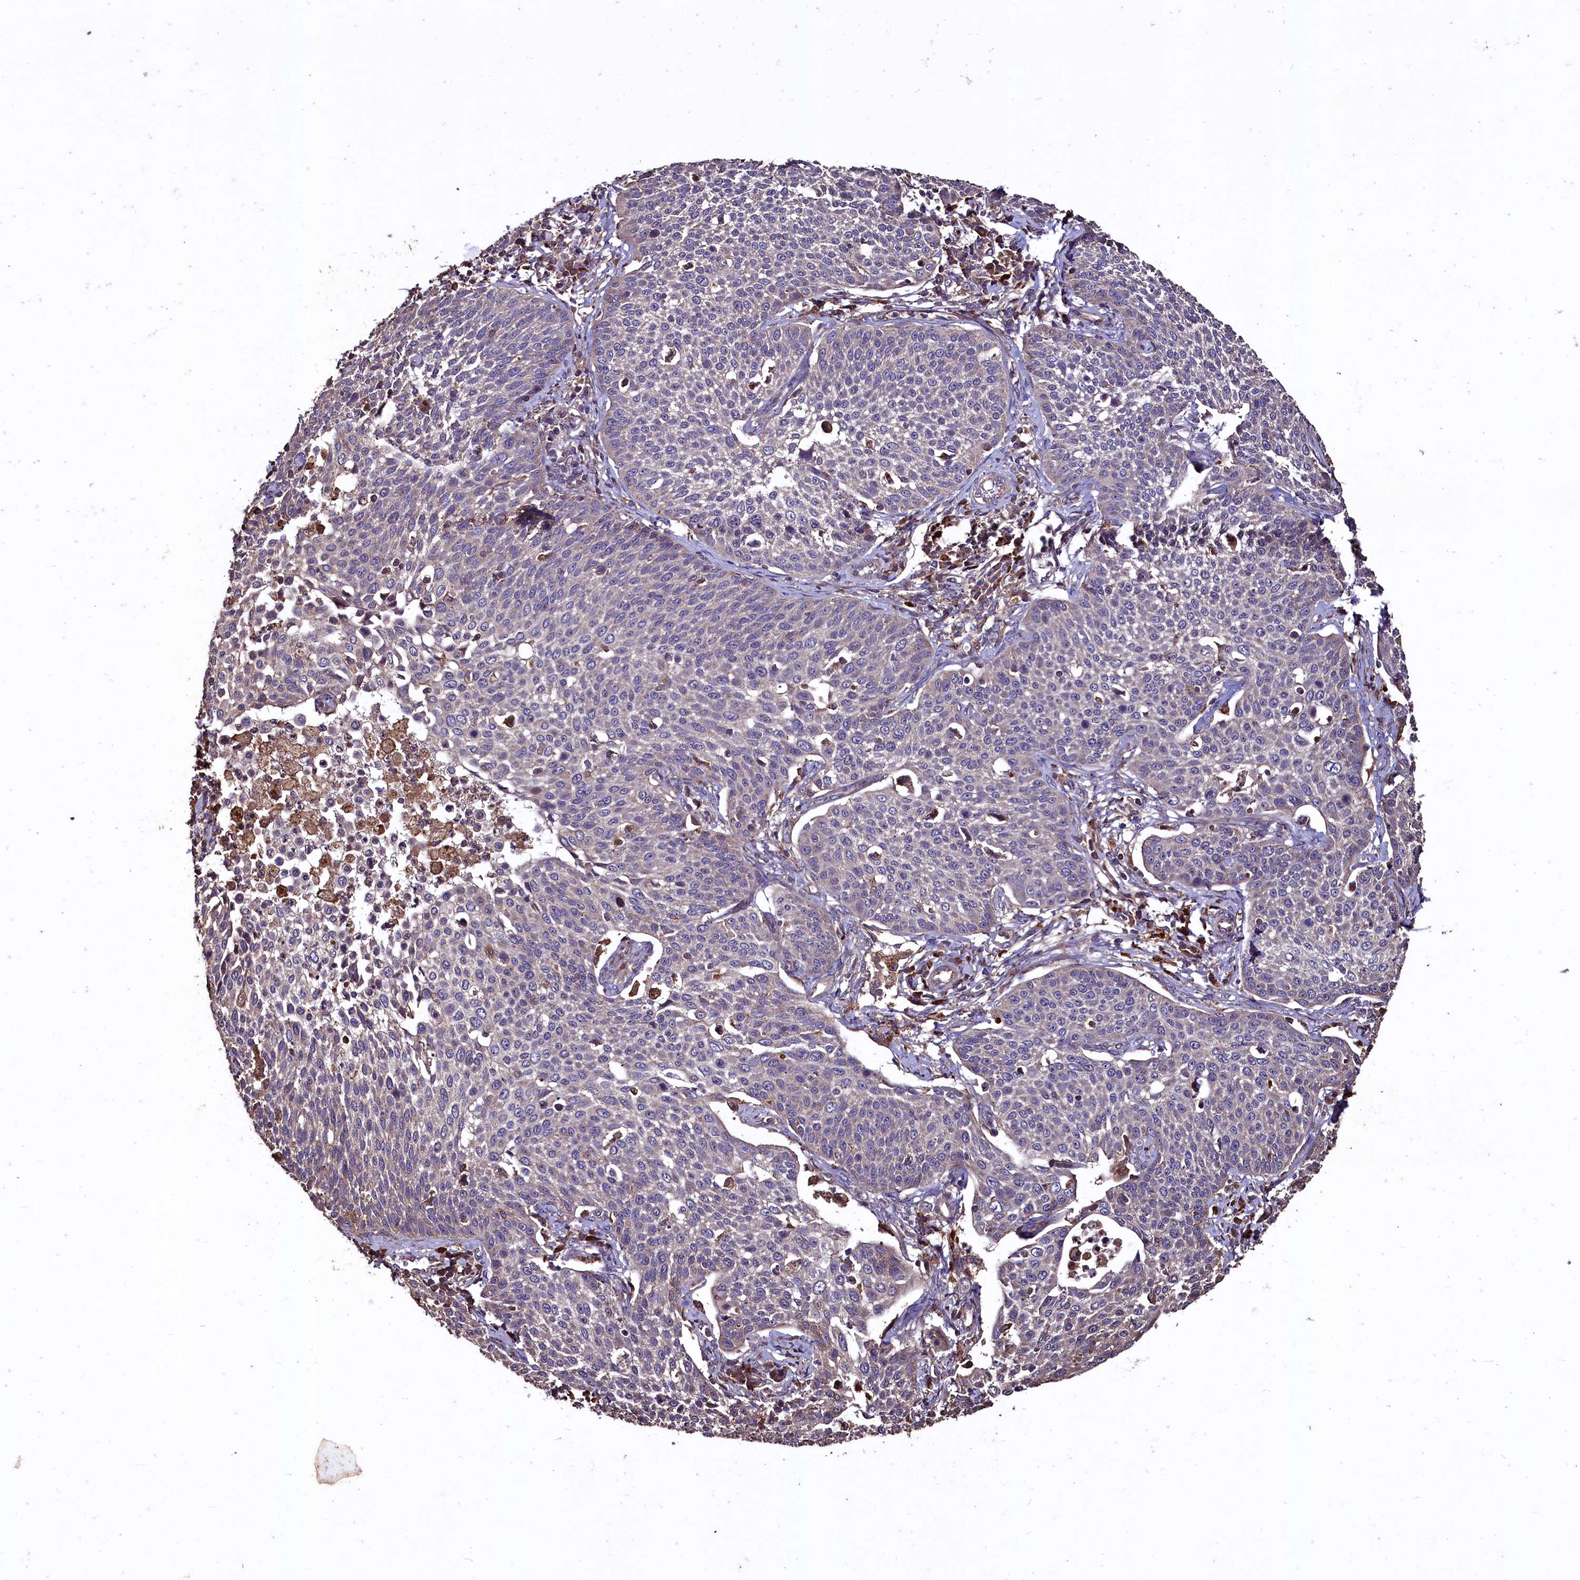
{"staining": {"intensity": "negative", "quantity": "none", "location": "none"}, "tissue": "cervical cancer", "cell_type": "Tumor cells", "image_type": "cancer", "snomed": [{"axis": "morphology", "description": "Squamous cell carcinoma, NOS"}, {"axis": "topography", "description": "Cervix"}], "caption": "A high-resolution micrograph shows immunohistochemistry (IHC) staining of squamous cell carcinoma (cervical), which reveals no significant staining in tumor cells.", "gene": "TMEM98", "patient": {"sex": "female", "age": 34}}